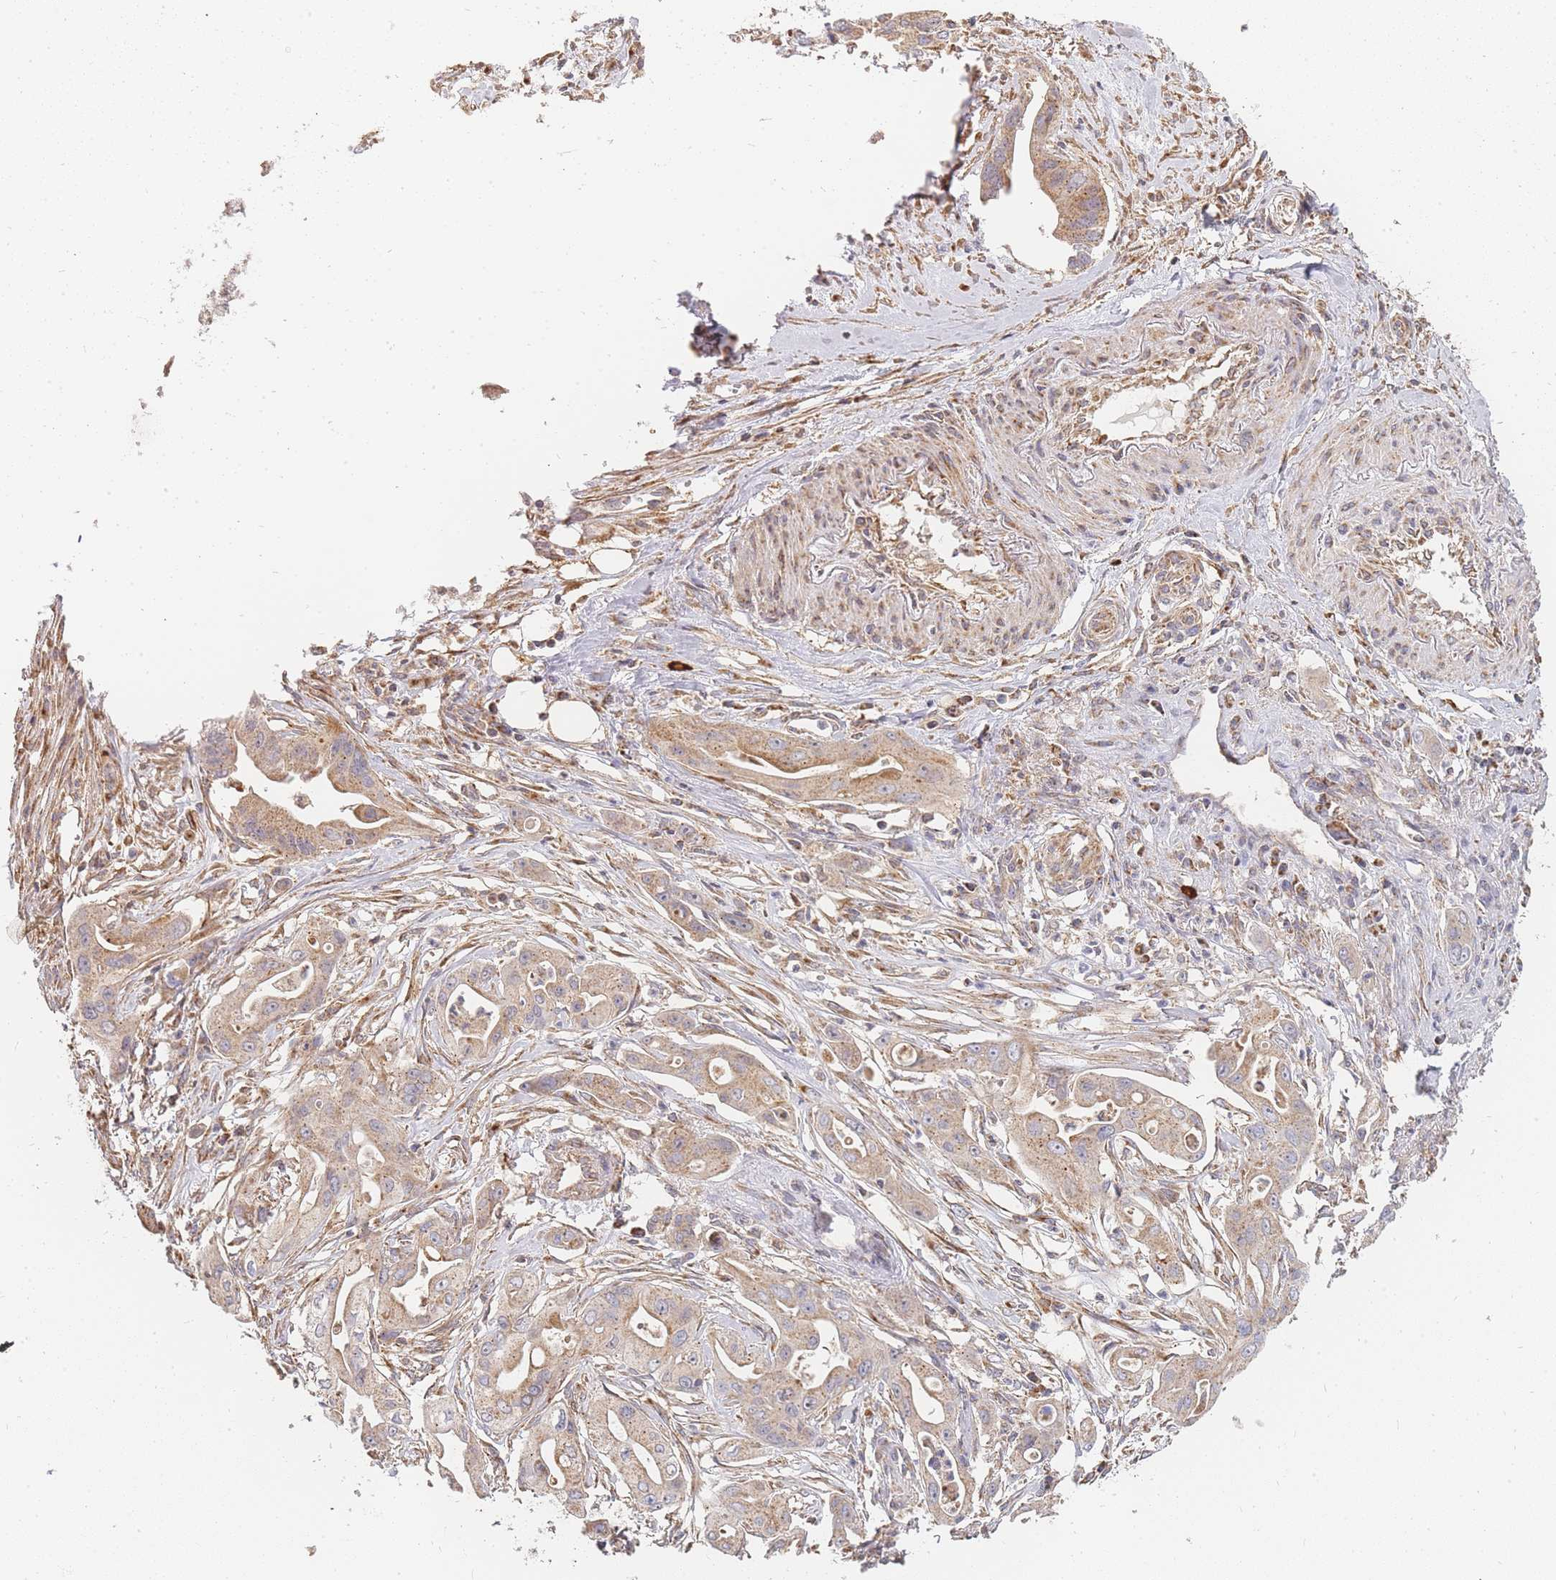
{"staining": {"intensity": "moderate", "quantity": ">75%", "location": "cytoplasmic/membranous"}, "tissue": "ovarian cancer", "cell_type": "Tumor cells", "image_type": "cancer", "snomed": [{"axis": "morphology", "description": "Cystadenocarcinoma, mucinous, NOS"}, {"axis": "topography", "description": "Ovary"}], "caption": "Protein analysis of ovarian cancer tissue shows moderate cytoplasmic/membranous positivity in about >75% of tumor cells. (IHC, brightfield microscopy, high magnification).", "gene": "ADCY9", "patient": {"sex": "female", "age": 70}}